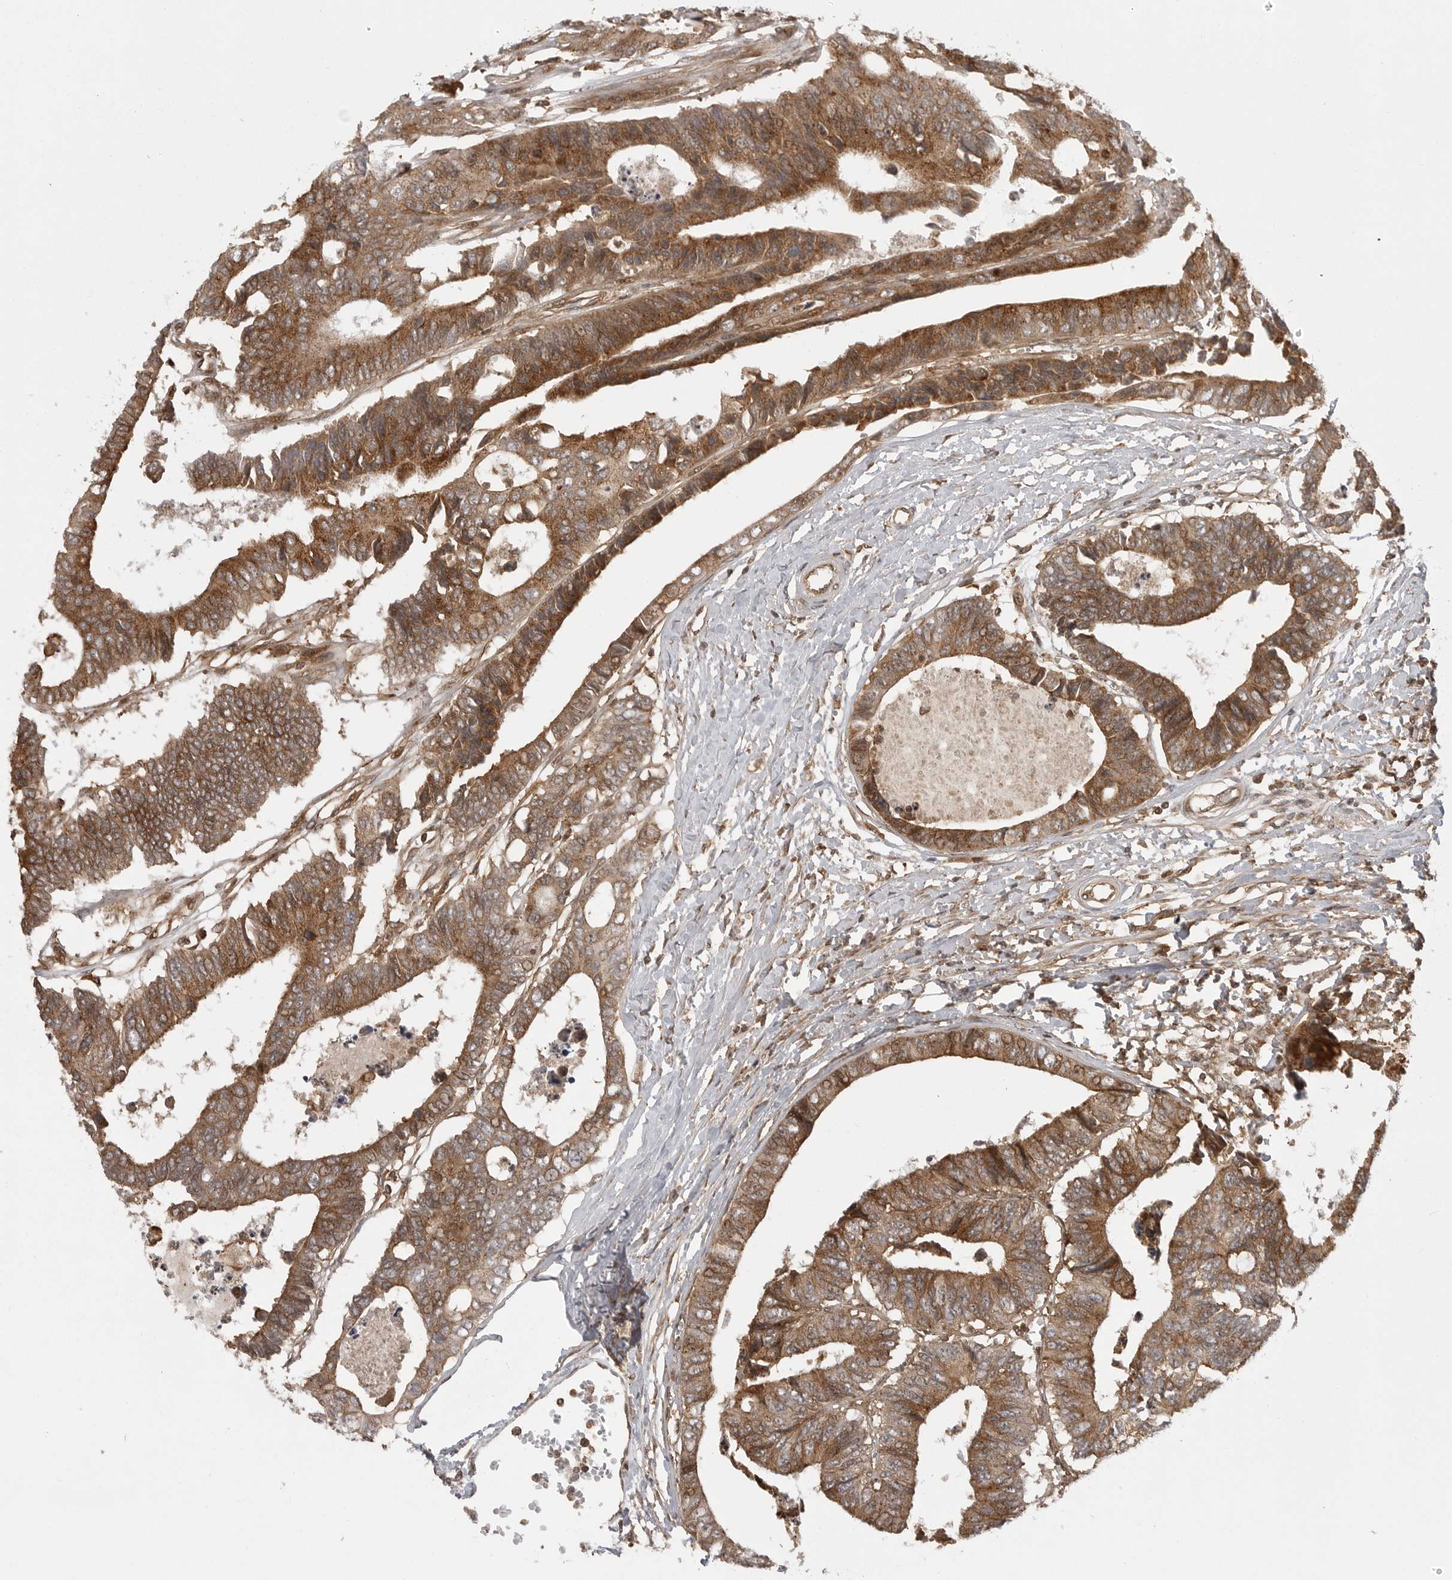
{"staining": {"intensity": "strong", "quantity": ">75%", "location": "cytoplasmic/membranous"}, "tissue": "colorectal cancer", "cell_type": "Tumor cells", "image_type": "cancer", "snomed": [{"axis": "morphology", "description": "Adenocarcinoma, NOS"}, {"axis": "topography", "description": "Rectum"}], "caption": "IHC of adenocarcinoma (colorectal) displays high levels of strong cytoplasmic/membranous expression in approximately >75% of tumor cells.", "gene": "FAT3", "patient": {"sex": "male", "age": 84}}